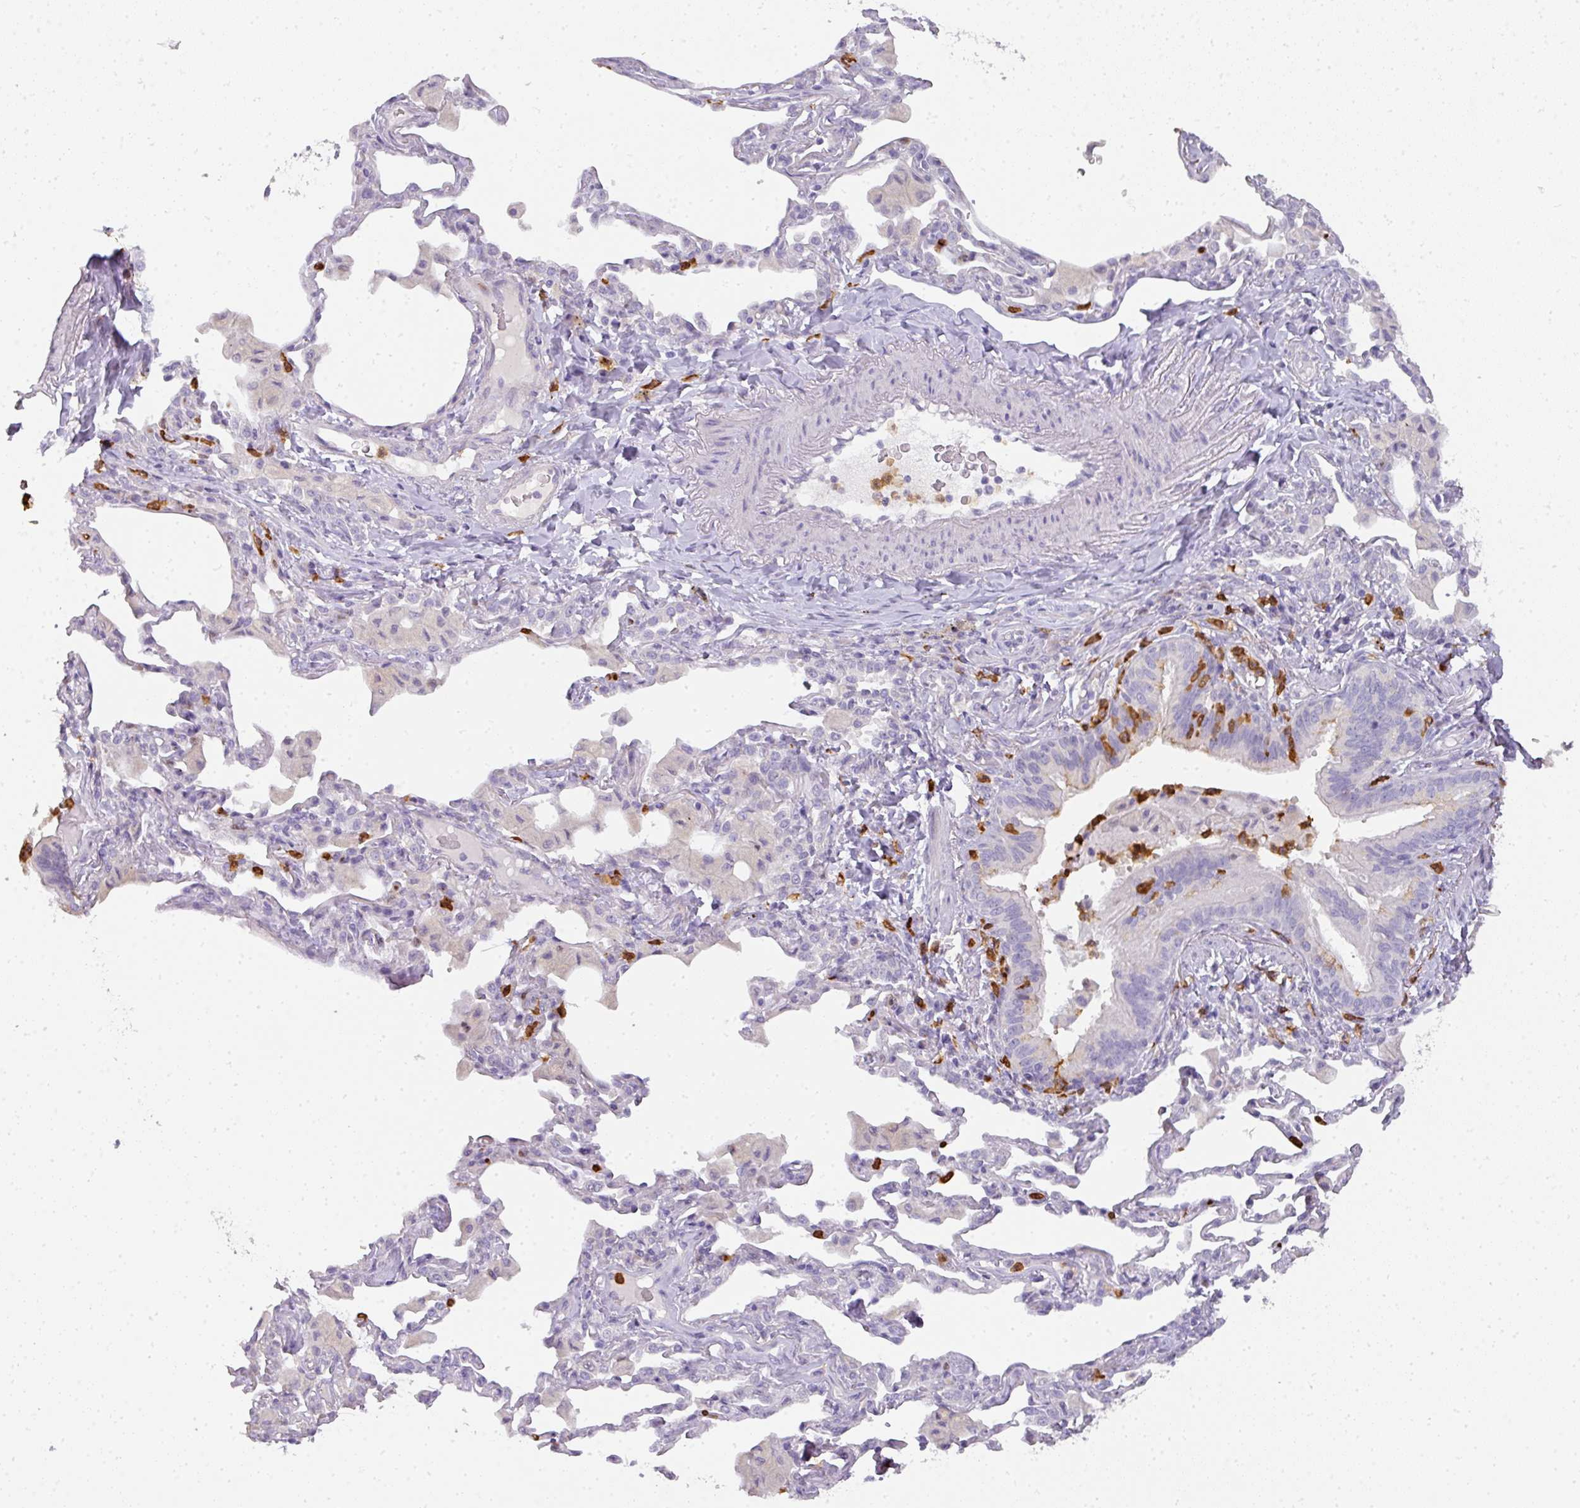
{"staining": {"intensity": "negative", "quantity": "none", "location": "none"}, "tissue": "bronchus", "cell_type": "Respiratory epithelial cells", "image_type": "normal", "snomed": [{"axis": "morphology", "description": "Normal tissue, NOS"}, {"axis": "morphology", "description": "Inflammation, NOS"}, {"axis": "topography", "description": "Bronchus"}, {"axis": "topography", "description": "Lung"}], "caption": "Immunohistochemical staining of benign human bronchus shows no significant expression in respiratory epithelial cells. (Stains: DAB immunohistochemistry with hematoxylin counter stain, Microscopy: brightfield microscopy at high magnification).", "gene": "HHEX", "patient": {"sex": "female", "age": 46}}